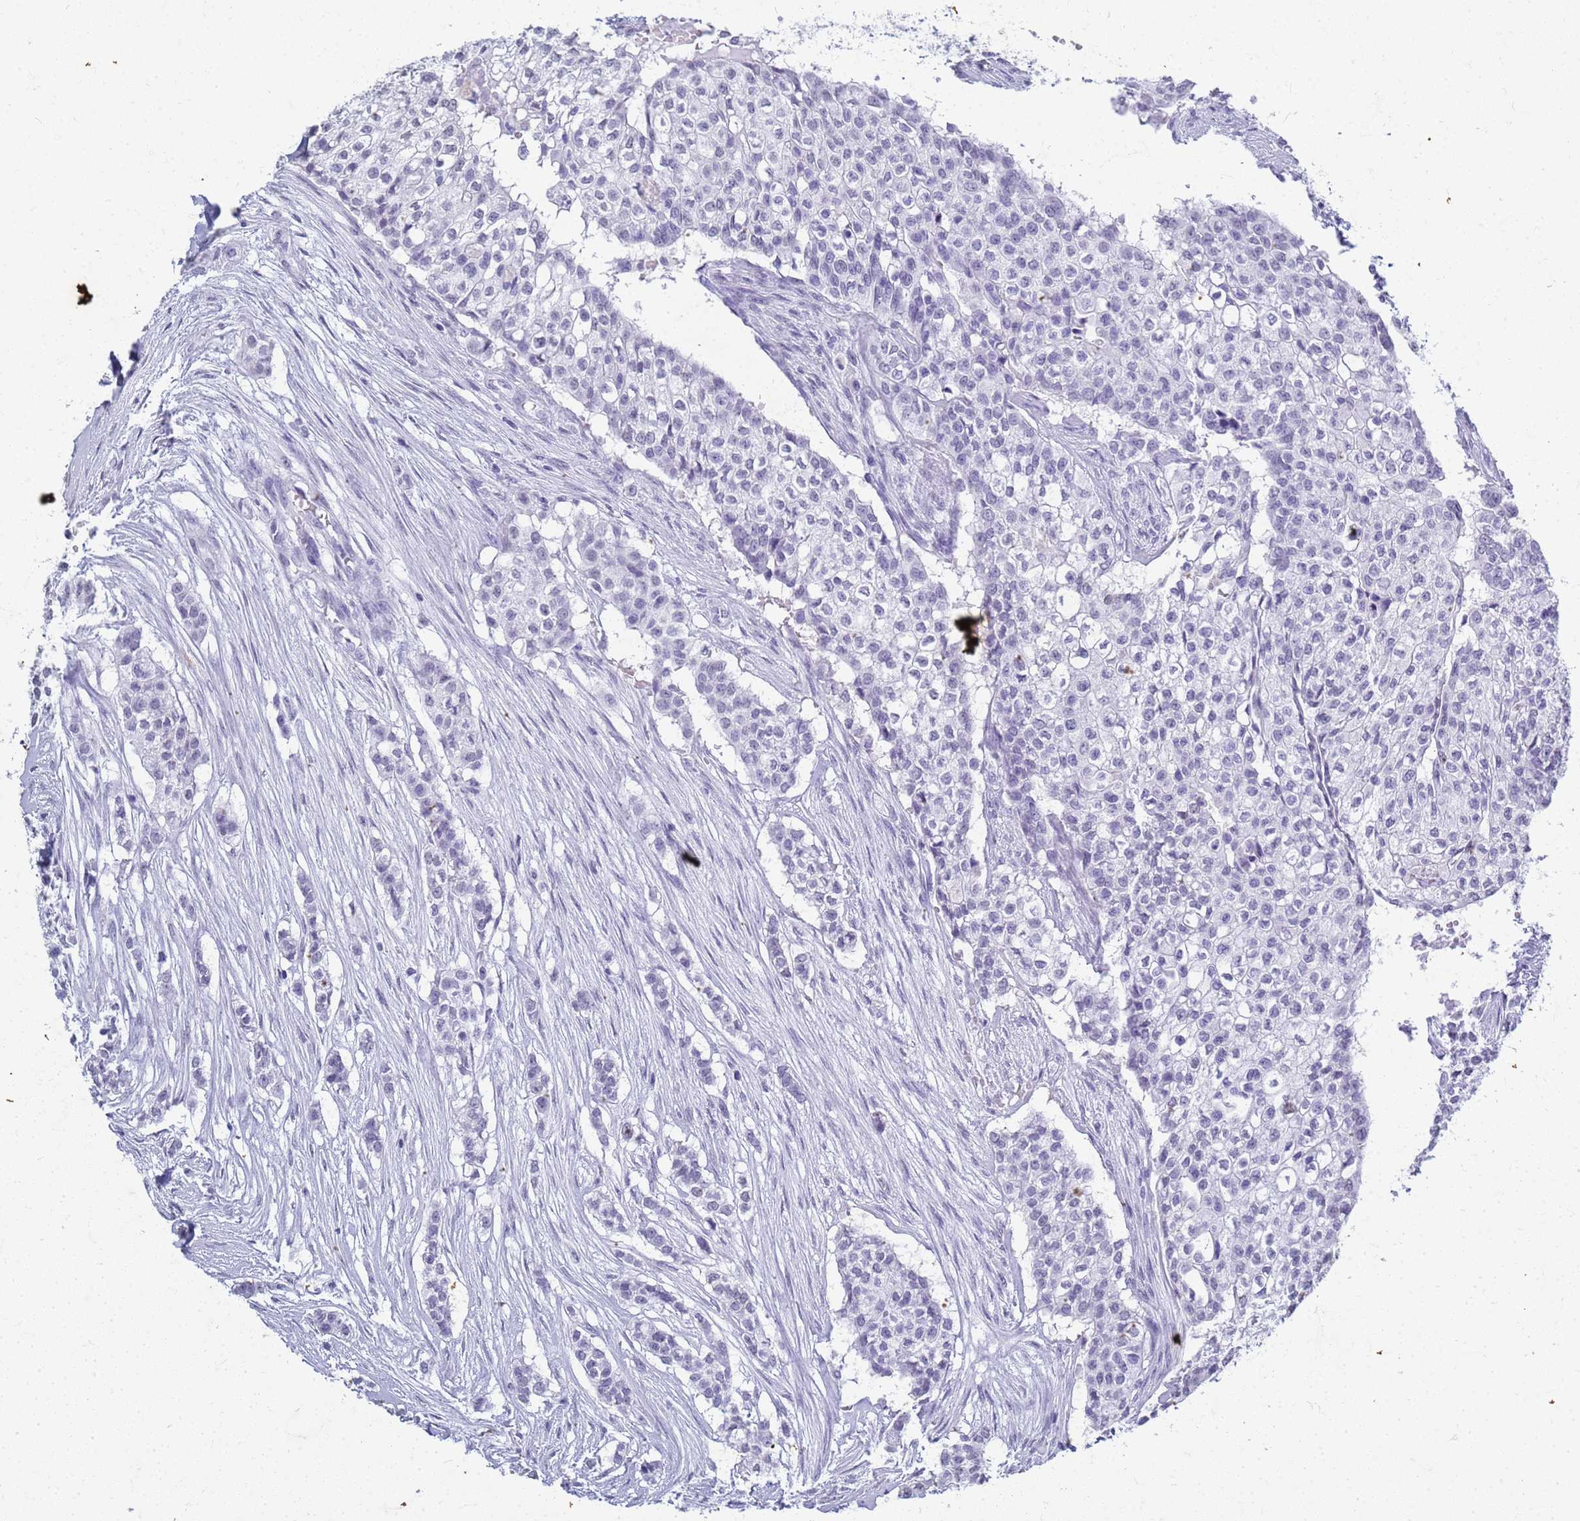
{"staining": {"intensity": "negative", "quantity": "none", "location": "none"}, "tissue": "head and neck cancer", "cell_type": "Tumor cells", "image_type": "cancer", "snomed": [{"axis": "morphology", "description": "Adenocarcinoma, NOS"}, {"axis": "topography", "description": "Head-Neck"}], "caption": "Immunohistochemistry histopathology image of human head and neck adenocarcinoma stained for a protein (brown), which reveals no positivity in tumor cells.", "gene": "SLC7A9", "patient": {"sex": "male", "age": 81}}